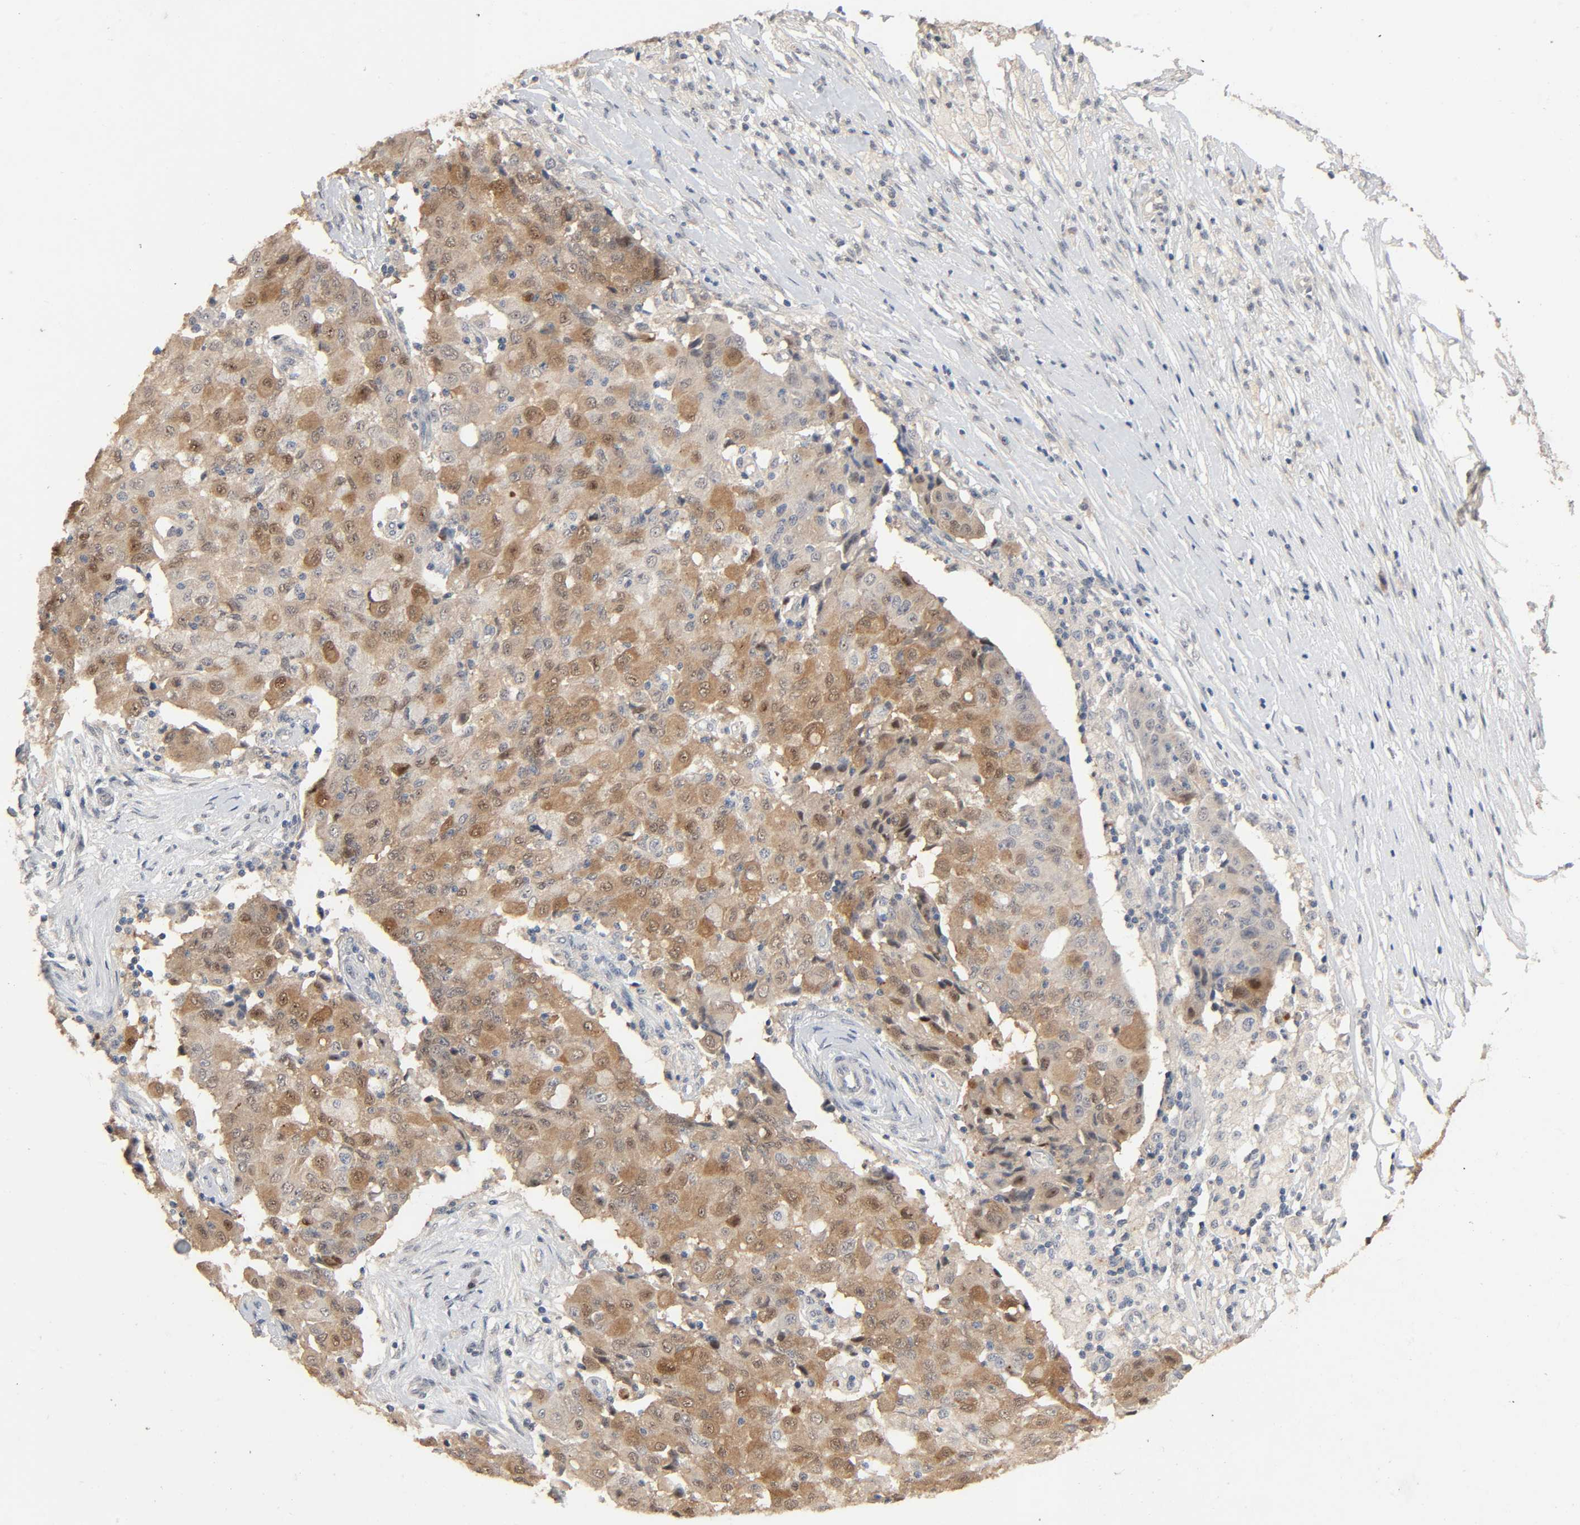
{"staining": {"intensity": "moderate", "quantity": "25%-75%", "location": "cytoplasmic/membranous"}, "tissue": "ovarian cancer", "cell_type": "Tumor cells", "image_type": "cancer", "snomed": [{"axis": "morphology", "description": "Carcinoma, endometroid"}, {"axis": "topography", "description": "Ovary"}], "caption": "Protein analysis of ovarian cancer tissue displays moderate cytoplasmic/membranous positivity in about 25%-75% of tumor cells.", "gene": "MAGEA8", "patient": {"sex": "female", "age": 42}}